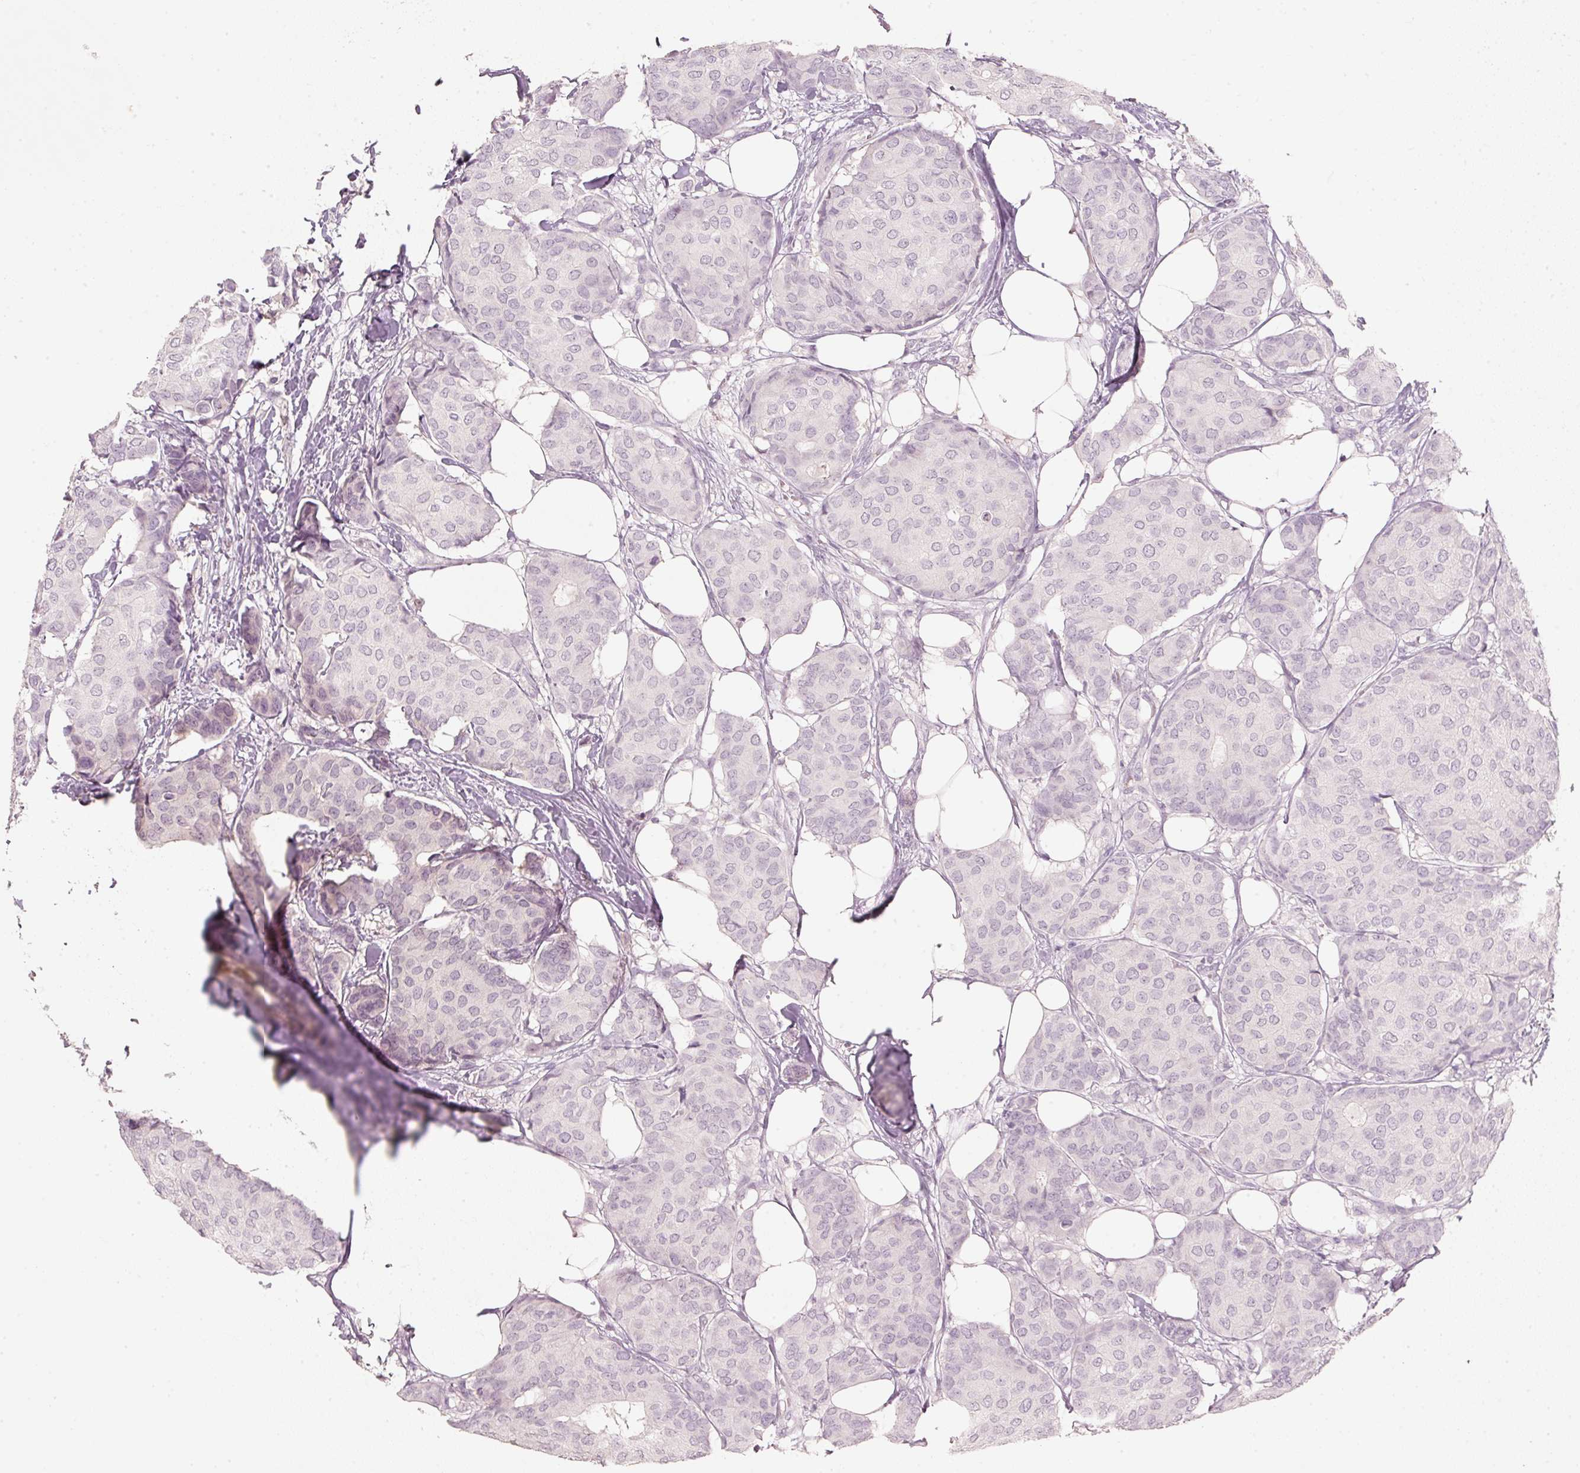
{"staining": {"intensity": "negative", "quantity": "none", "location": "none"}, "tissue": "breast cancer", "cell_type": "Tumor cells", "image_type": "cancer", "snomed": [{"axis": "morphology", "description": "Duct carcinoma"}, {"axis": "topography", "description": "Breast"}], "caption": "DAB immunohistochemical staining of human breast invasive ductal carcinoma reveals no significant positivity in tumor cells.", "gene": "STEAP1", "patient": {"sex": "female", "age": 75}}